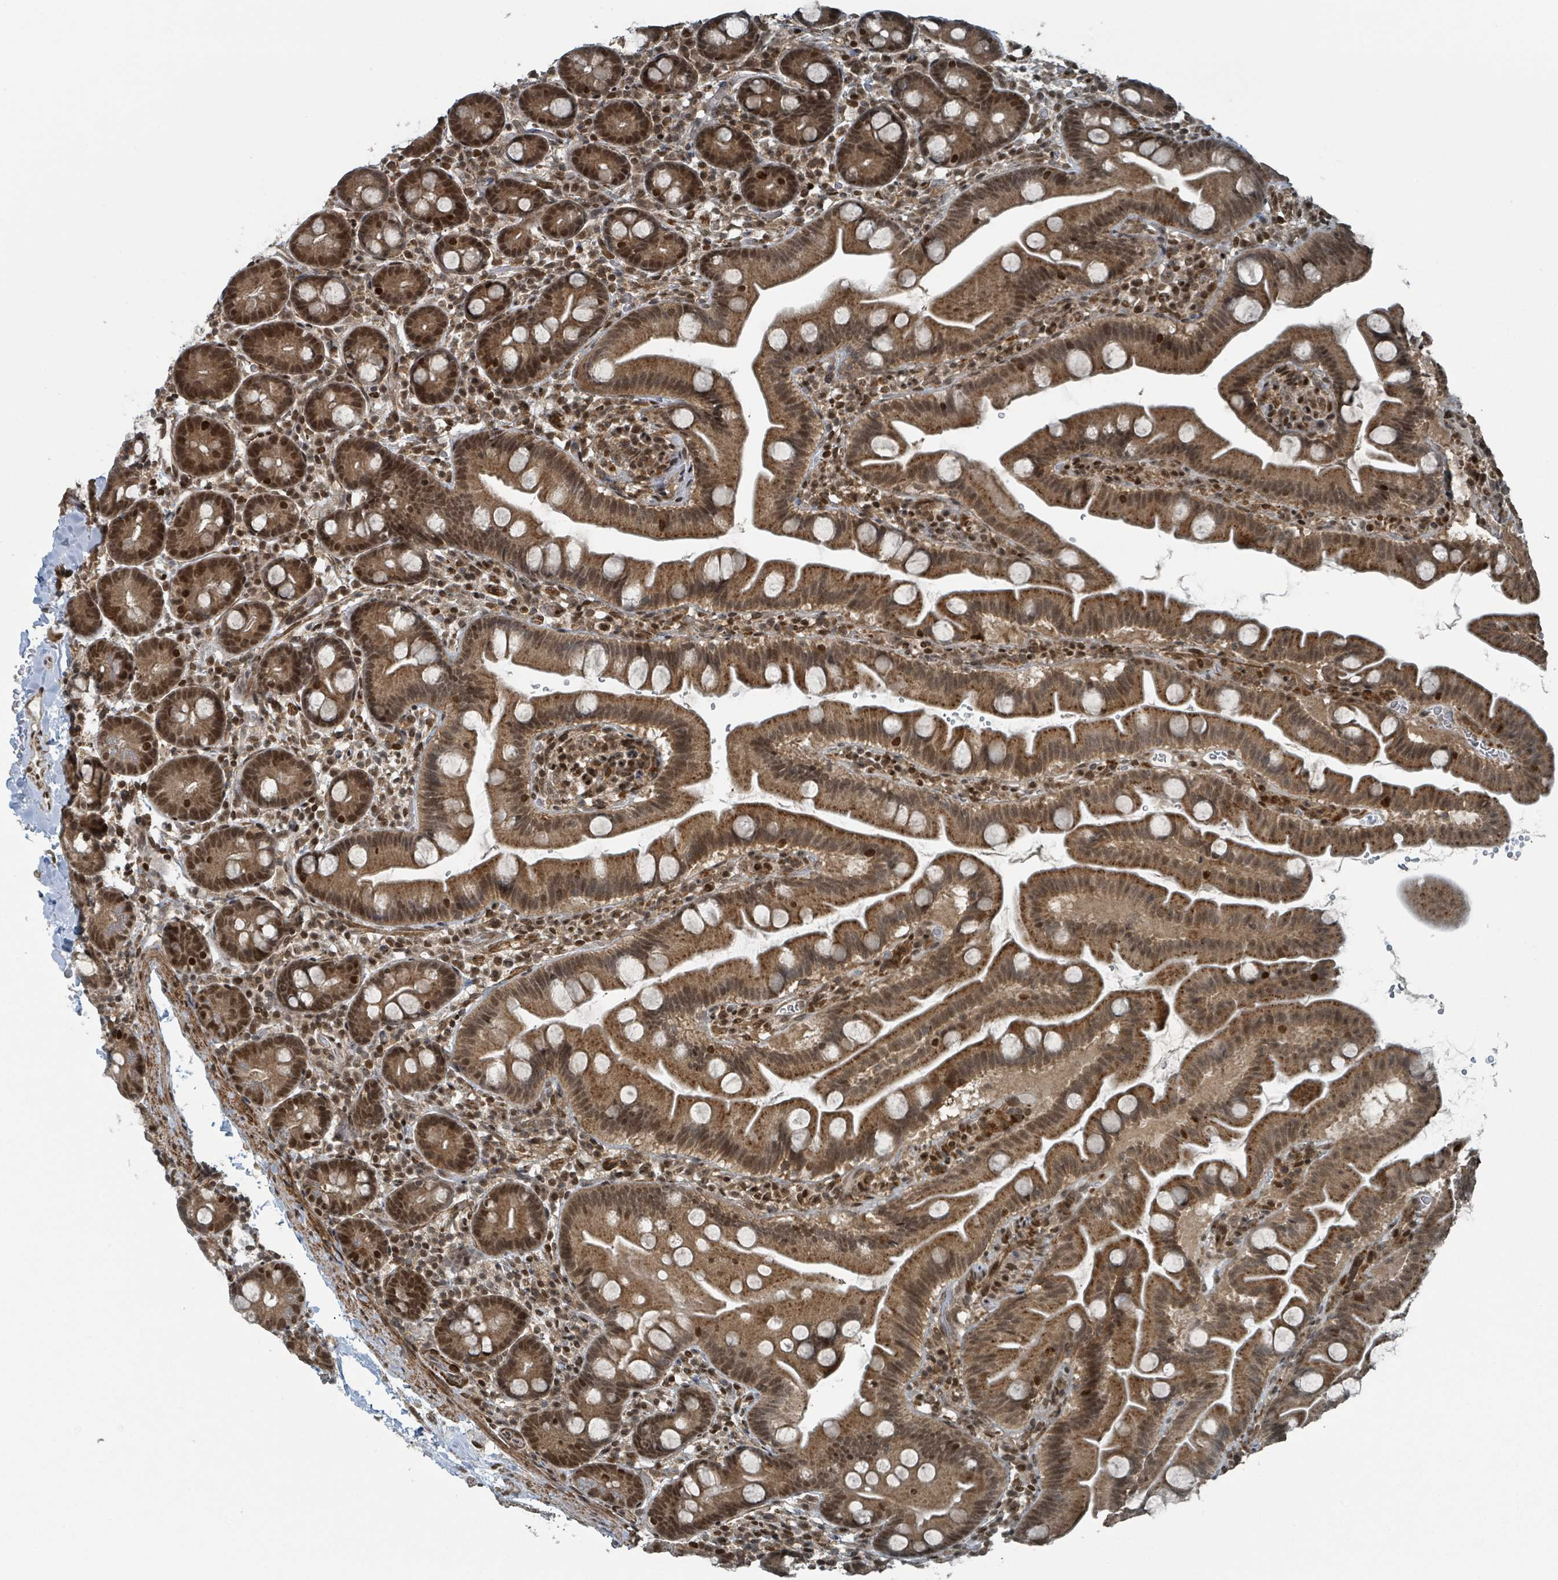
{"staining": {"intensity": "moderate", "quantity": ">75%", "location": "cytoplasmic/membranous,nuclear"}, "tissue": "small intestine", "cell_type": "Glandular cells", "image_type": "normal", "snomed": [{"axis": "morphology", "description": "Normal tissue, NOS"}, {"axis": "topography", "description": "Small intestine"}], "caption": "Immunohistochemistry micrograph of unremarkable small intestine: human small intestine stained using immunohistochemistry shows medium levels of moderate protein expression localized specifically in the cytoplasmic/membranous,nuclear of glandular cells, appearing as a cytoplasmic/membranous,nuclear brown color.", "gene": "PHIP", "patient": {"sex": "female", "age": 68}}